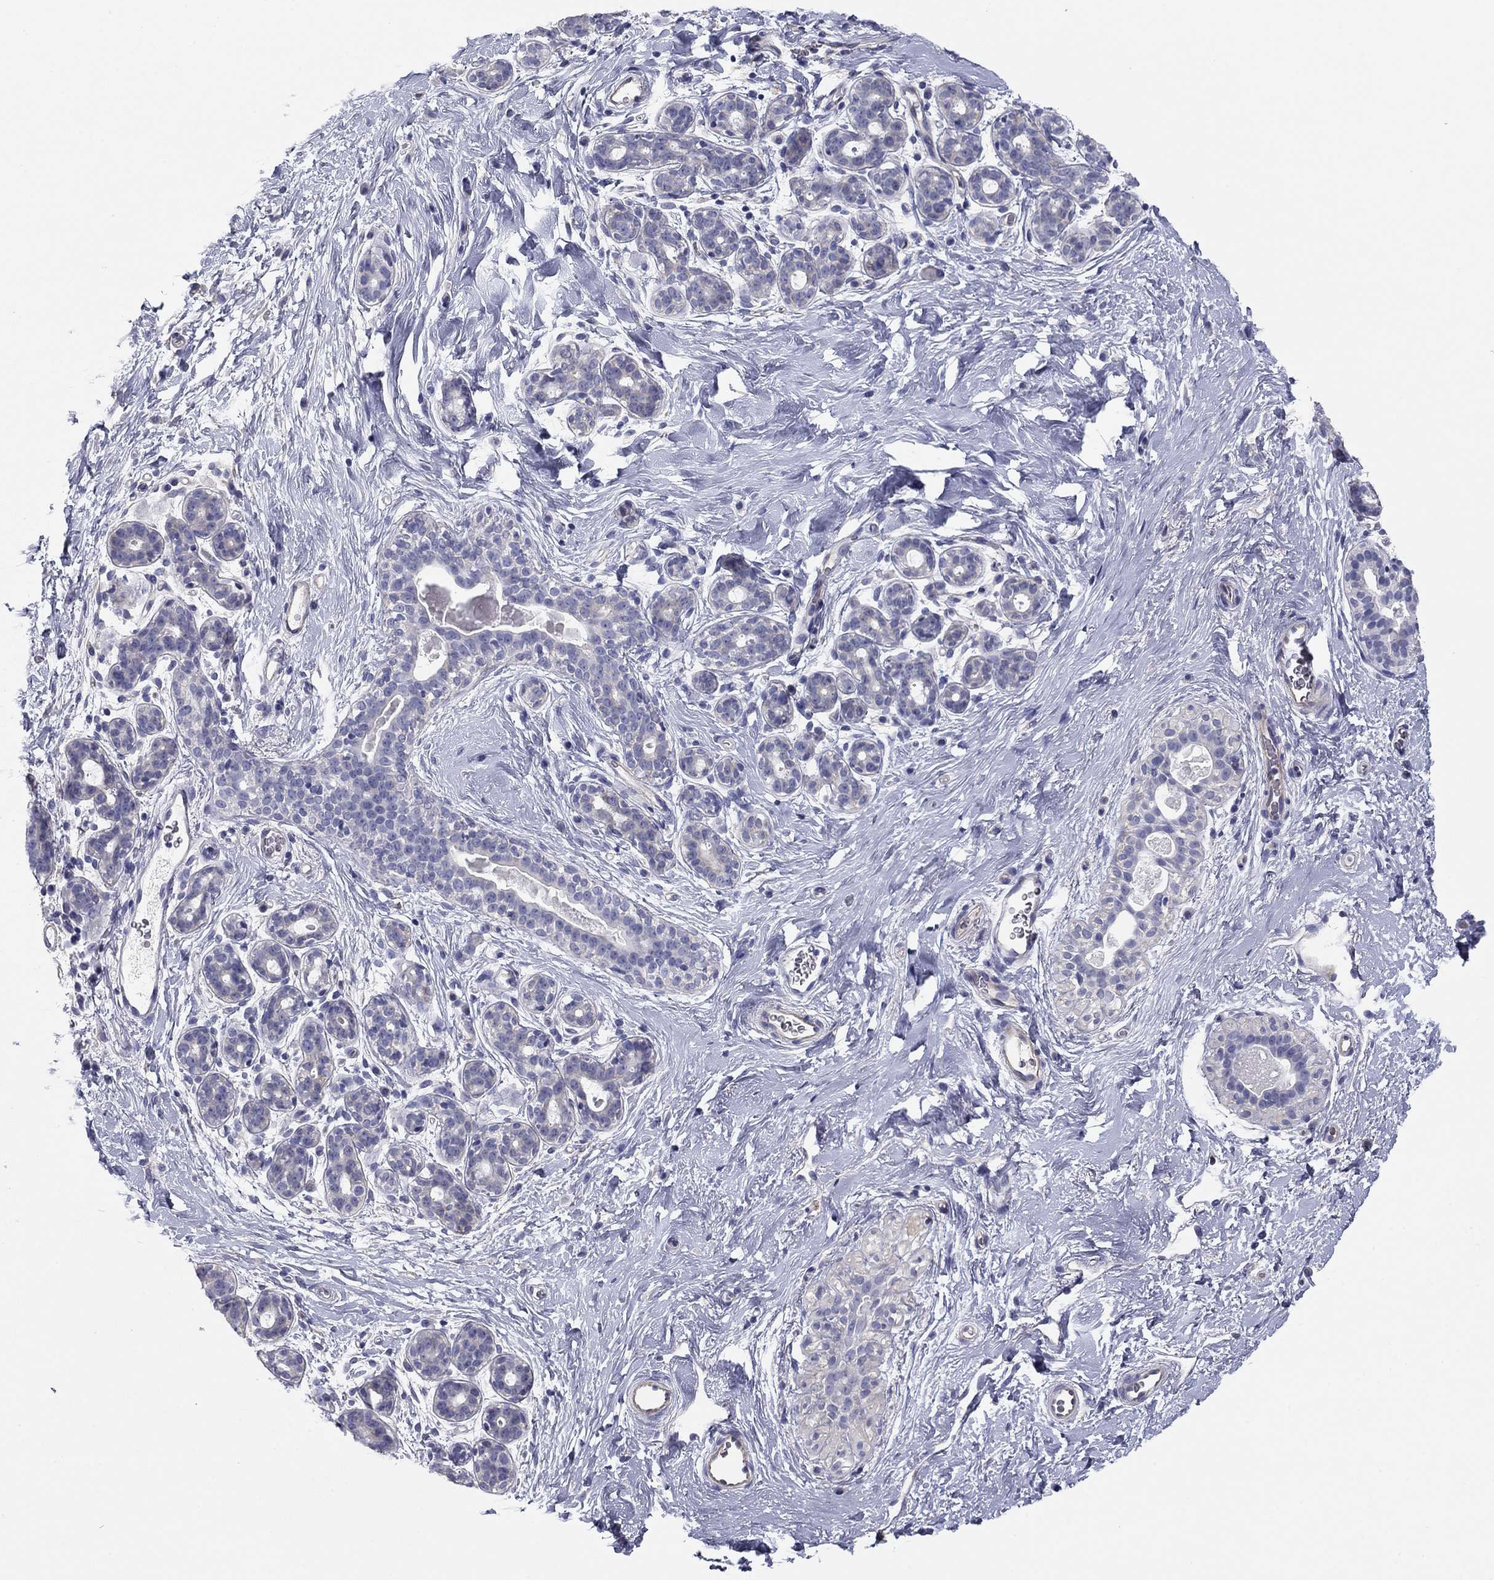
{"staining": {"intensity": "negative", "quantity": "none", "location": "none"}, "tissue": "breast", "cell_type": "Adipocytes", "image_type": "normal", "snomed": [{"axis": "morphology", "description": "Normal tissue, NOS"}, {"axis": "topography", "description": "Breast"}], "caption": "Adipocytes are negative for brown protein staining in unremarkable breast. (Stains: DAB immunohistochemistry (IHC) with hematoxylin counter stain, Microscopy: brightfield microscopy at high magnification).", "gene": "SEPTIN3", "patient": {"sex": "female", "age": 43}}